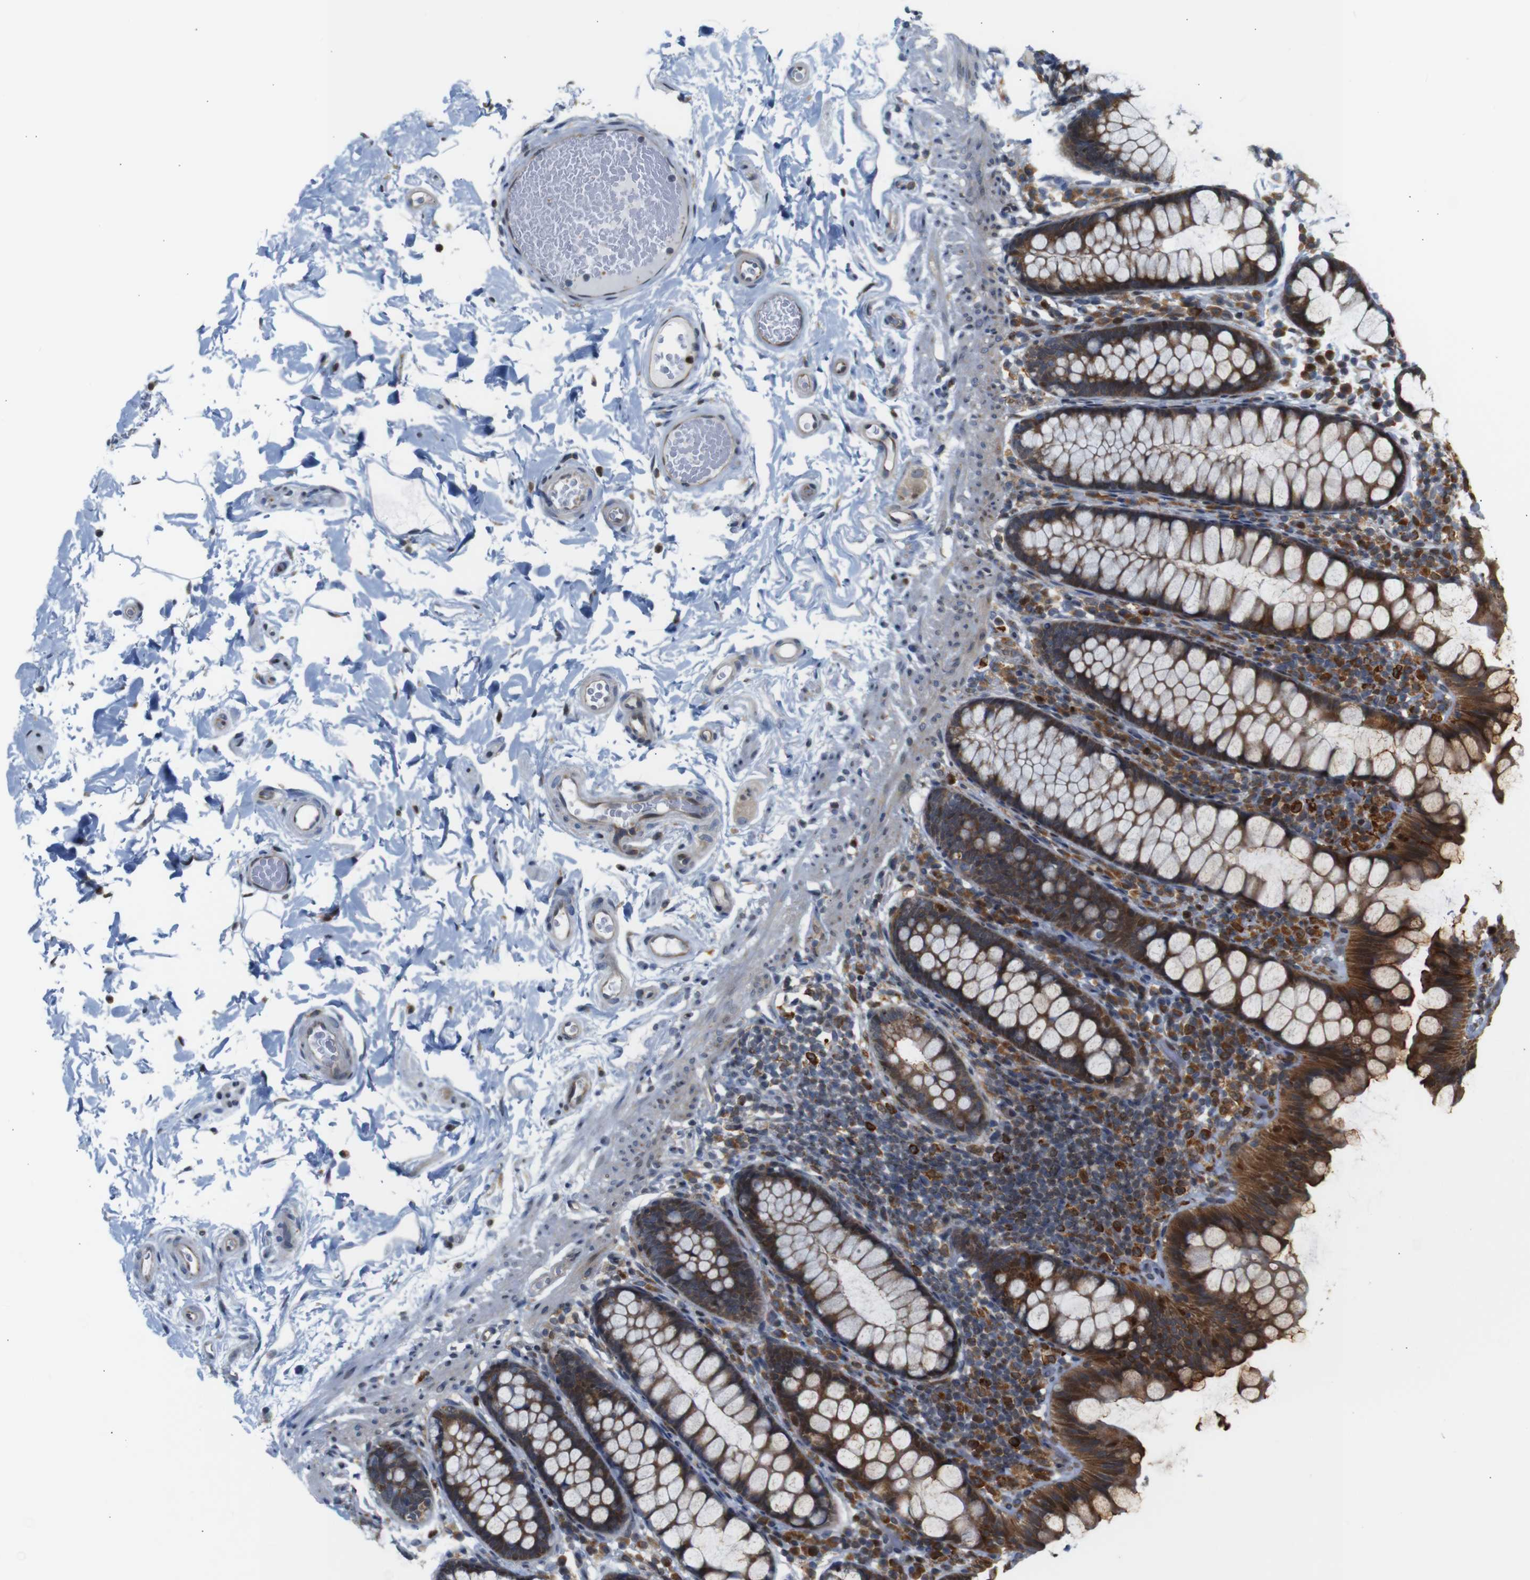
{"staining": {"intensity": "weak", "quantity": ">75%", "location": "cytoplasmic/membranous"}, "tissue": "colon", "cell_type": "Endothelial cells", "image_type": "normal", "snomed": [{"axis": "morphology", "description": "Normal tissue, NOS"}, {"axis": "topography", "description": "Colon"}], "caption": "Endothelial cells show weak cytoplasmic/membranous staining in about >75% of cells in benign colon. The protein is stained brown, and the nuclei are stained in blue (DAB (3,3'-diaminobenzidine) IHC with brightfield microscopy, high magnification).", "gene": "PTPN1", "patient": {"sex": "female", "age": 80}}